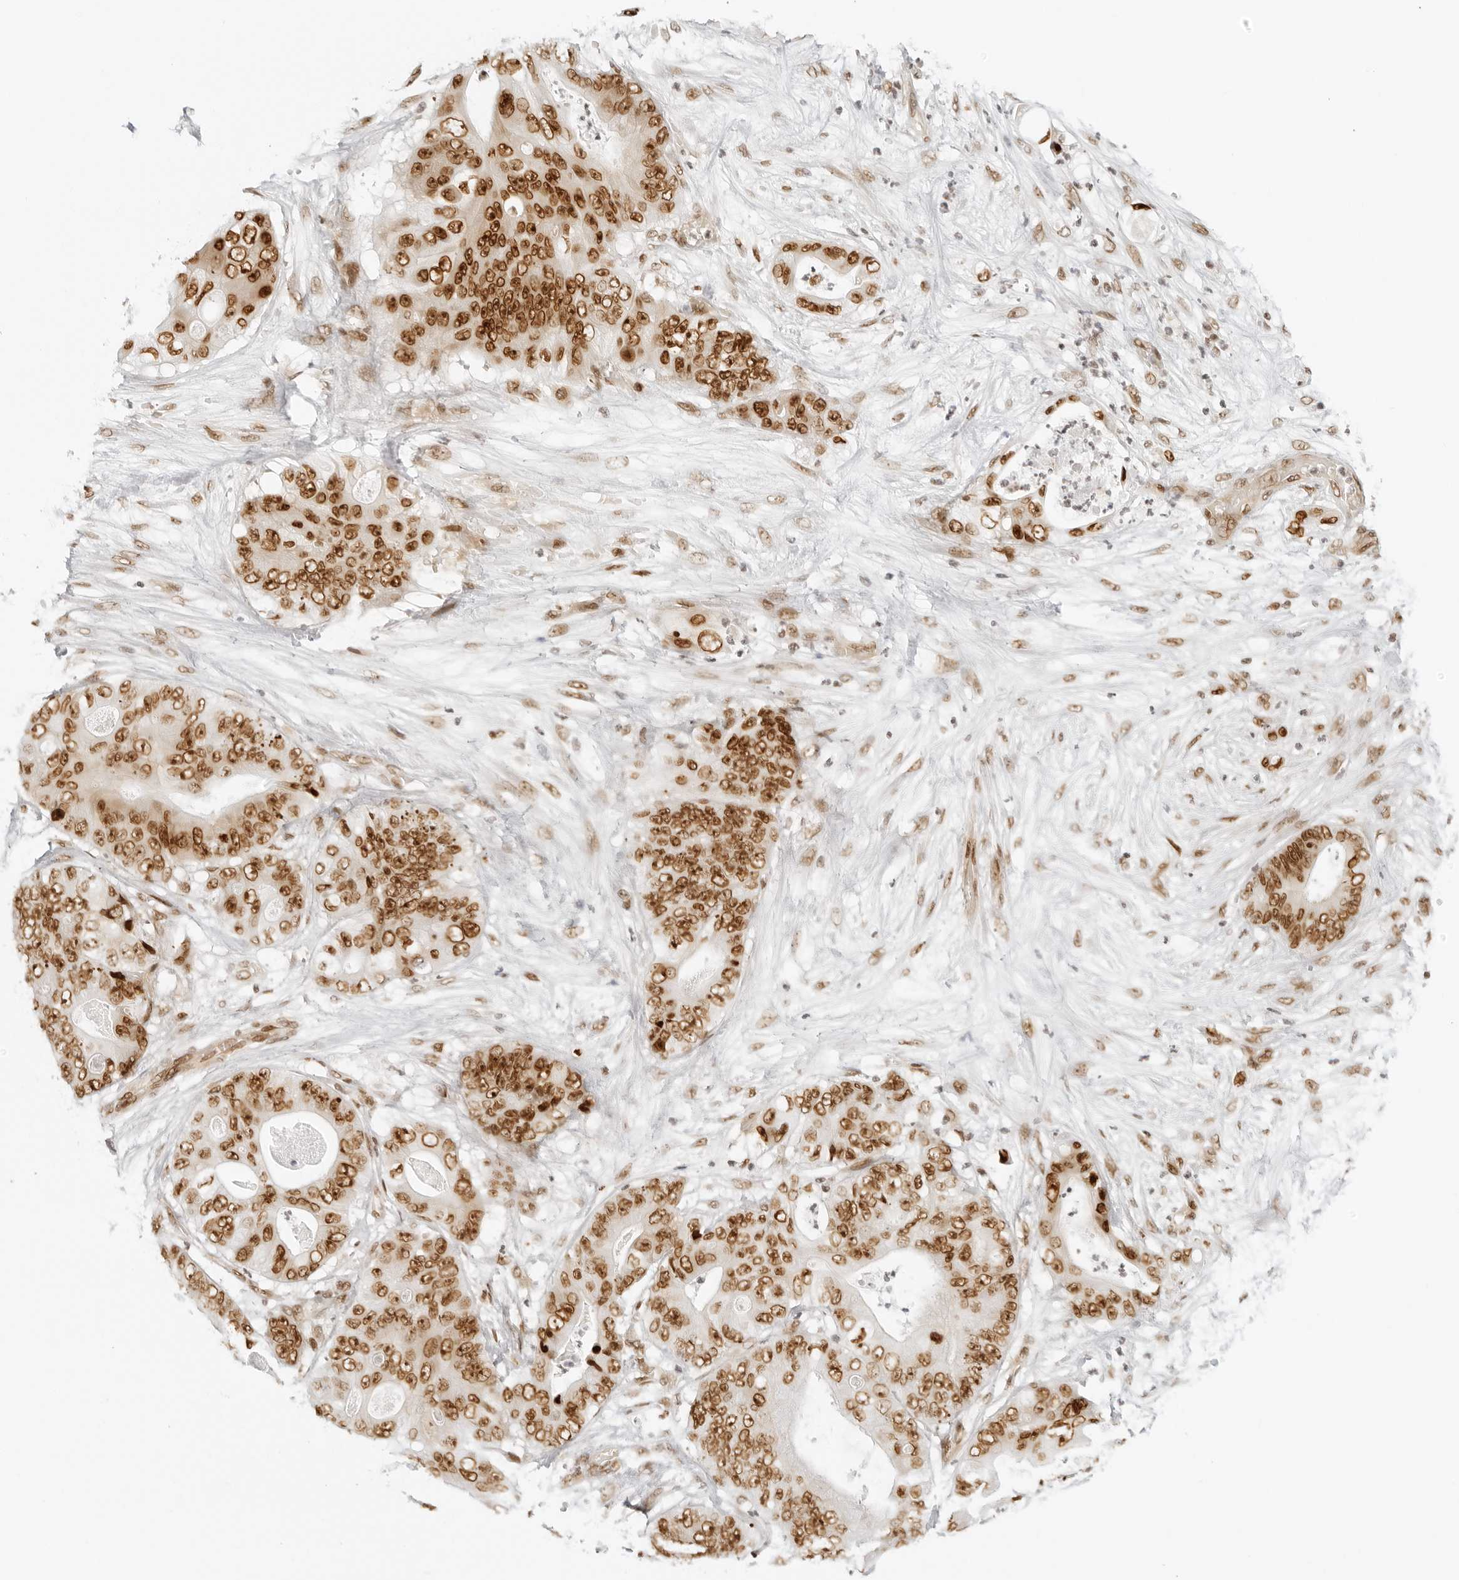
{"staining": {"intensity": "moderate", "quantity": ">75%", "location": "nuclear"}, "tissue": "stomach cancer", "cell_type": "Tumor cells", "image_type": "cancer", "snomed": [{"axis": "morphology", "description": "Adenocarcinoma, NOS"}, {"axis": "topography", "description": "Stomach"}], "caption": "Stomach adenocarcinoma tissue reveals moderate nuclear positivity in about >75% of tumor cells, visualized by immunohistochemistry. The staining was performed using DAB (3,3'-diaminobenzidine) to visualize the protein expression in brown, while the nuclei were stained in blue with hematoxylin (Magnification: 20x).", "gene": "RCC1", "patient": {"sex": "female", "age": 73}}